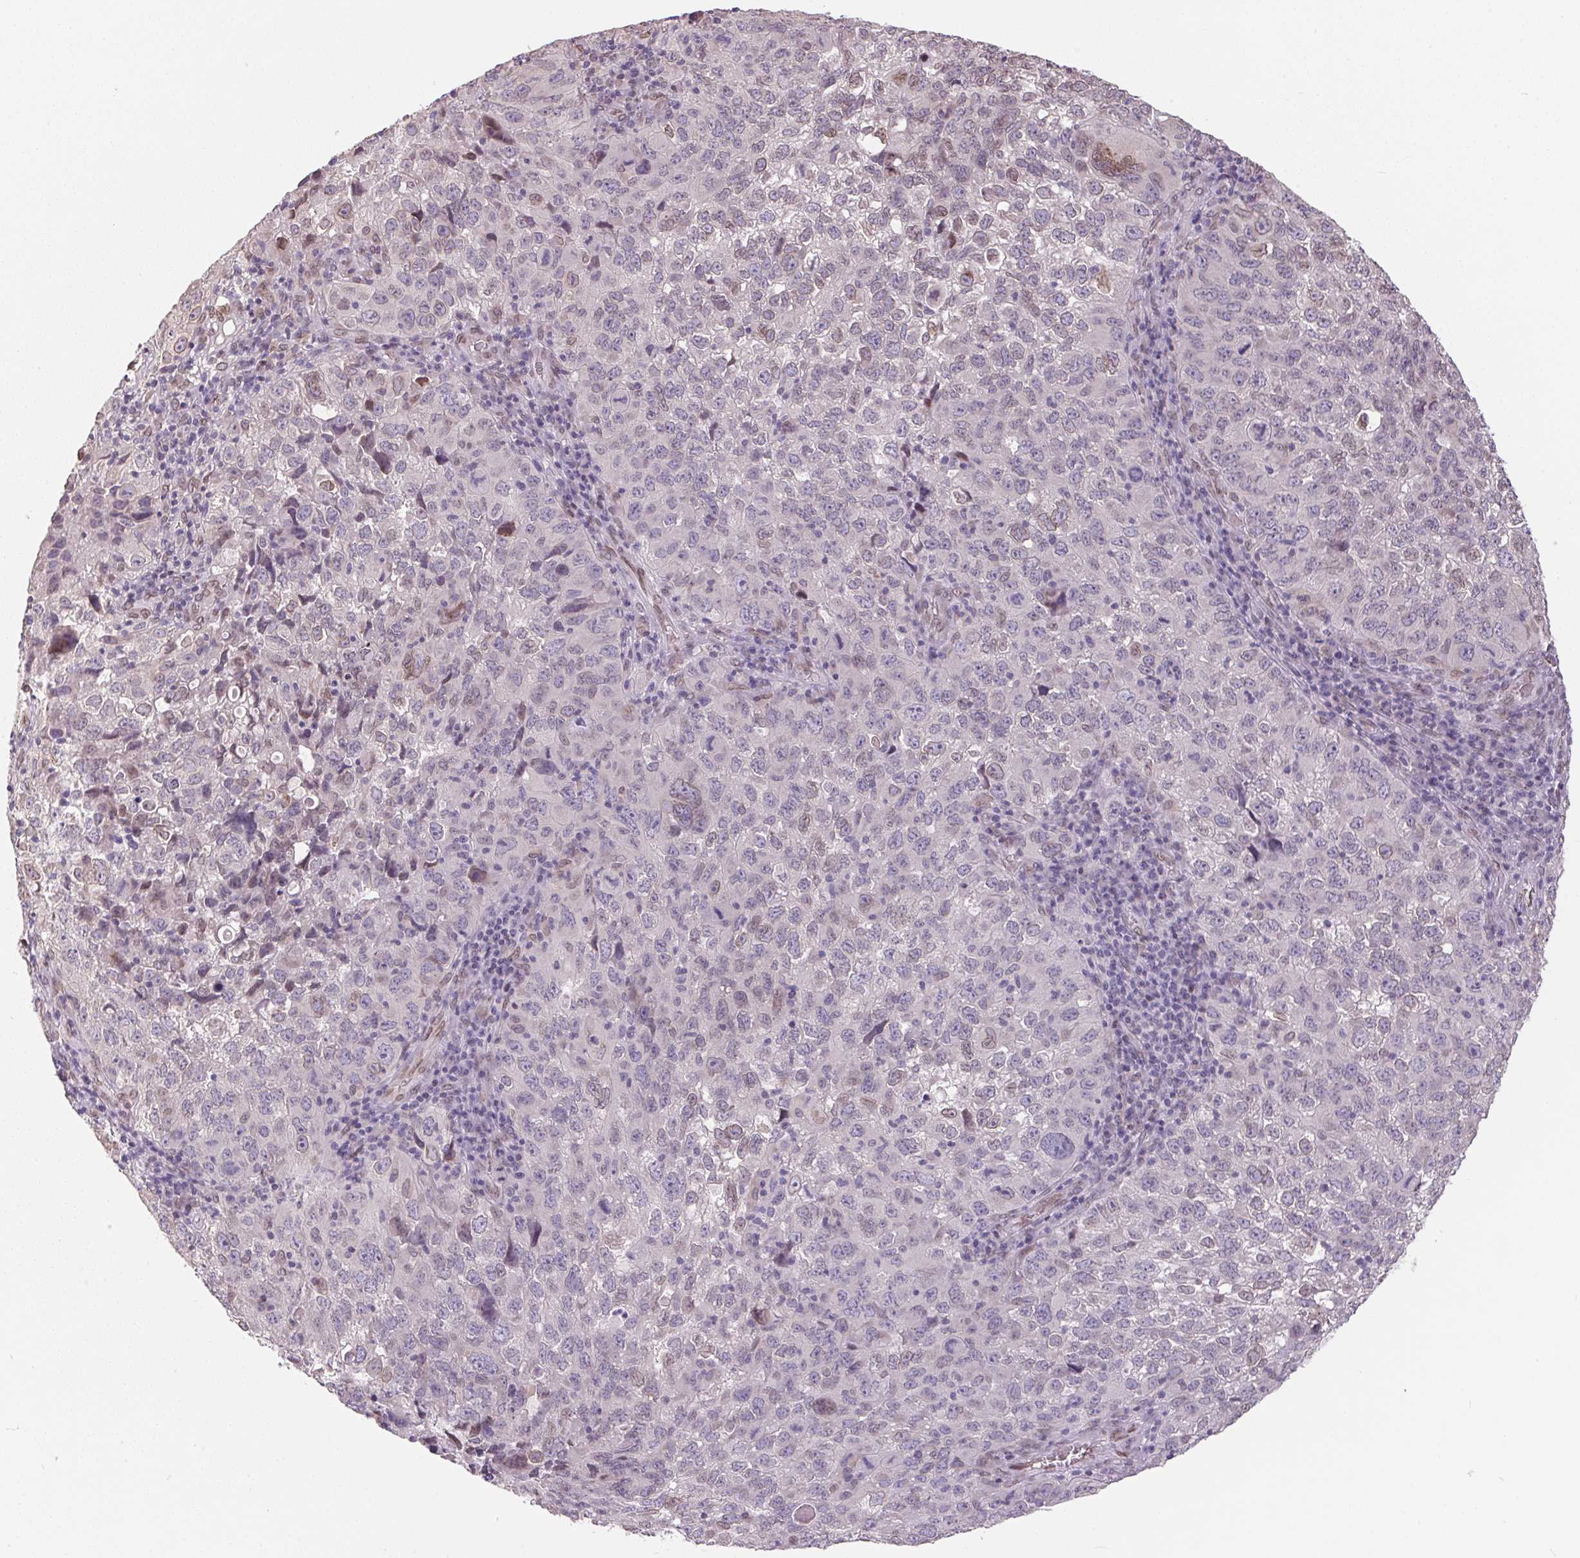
{"staining": {"intensity": "weak", "quantity": "<25%", "location": "cytoplasmic/membranous,nuclear"}, "tissue": "cervical cancer", "cell_type": "Tumor cells", "image_type": "cancer", "snomed": [{"axis": "morphology", "description": "Squamous cell carcinoma, NOS"}, {"axis": "topography", "description": "Cervix"}], "caption": "High magnification brightfield microscopy of cervical cancer (squamous cell carcinoma) stained with DAB (brown) and counterstained with hematoxylin (blue): tumor cells show no significant positivity. Nuclei are stained in blue.", "gene": "TMEM175", "patient": {"sex": "female", "age": 55}}